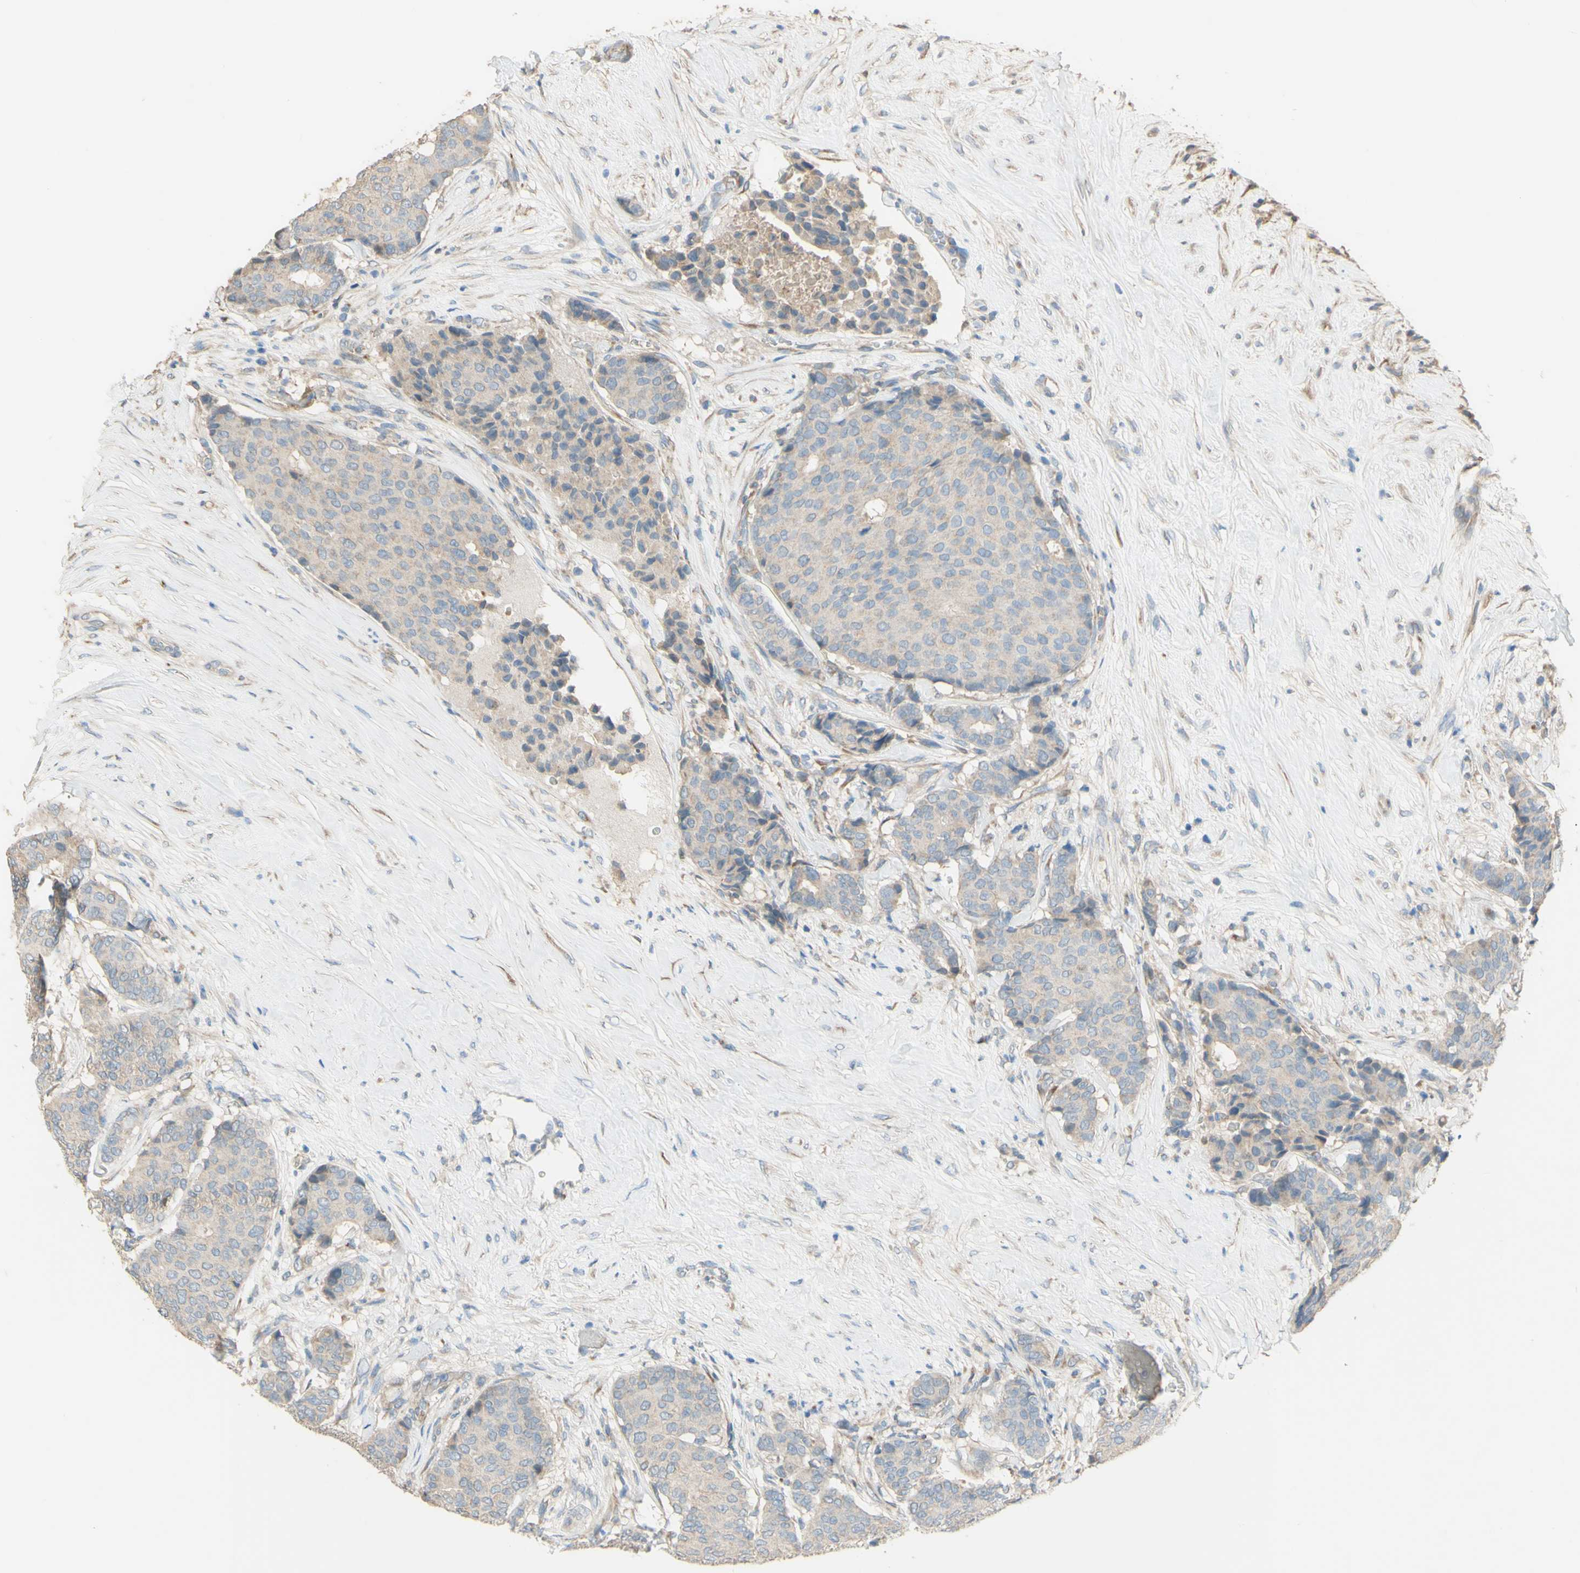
{"staining": {"intensity": "weak", "quantity": "25%-75%", "location": "cytoplasmic/membranous"}, "tissue": "breast cancer", "cell_type": "Tumor cells", "image_type": "cancer", "snomed": [{"axis": "morphology", "description": "Duct carcinoma"}, {"axis": "topography", "description": "Breast"}], "caption": "A brown stain labels weak cytoplasmic/membranous staining of a protein in human breast intraductal carcinoma tumor cells.", "gene": "DKK3", "patient": {"sex": "female", "age": 75}}